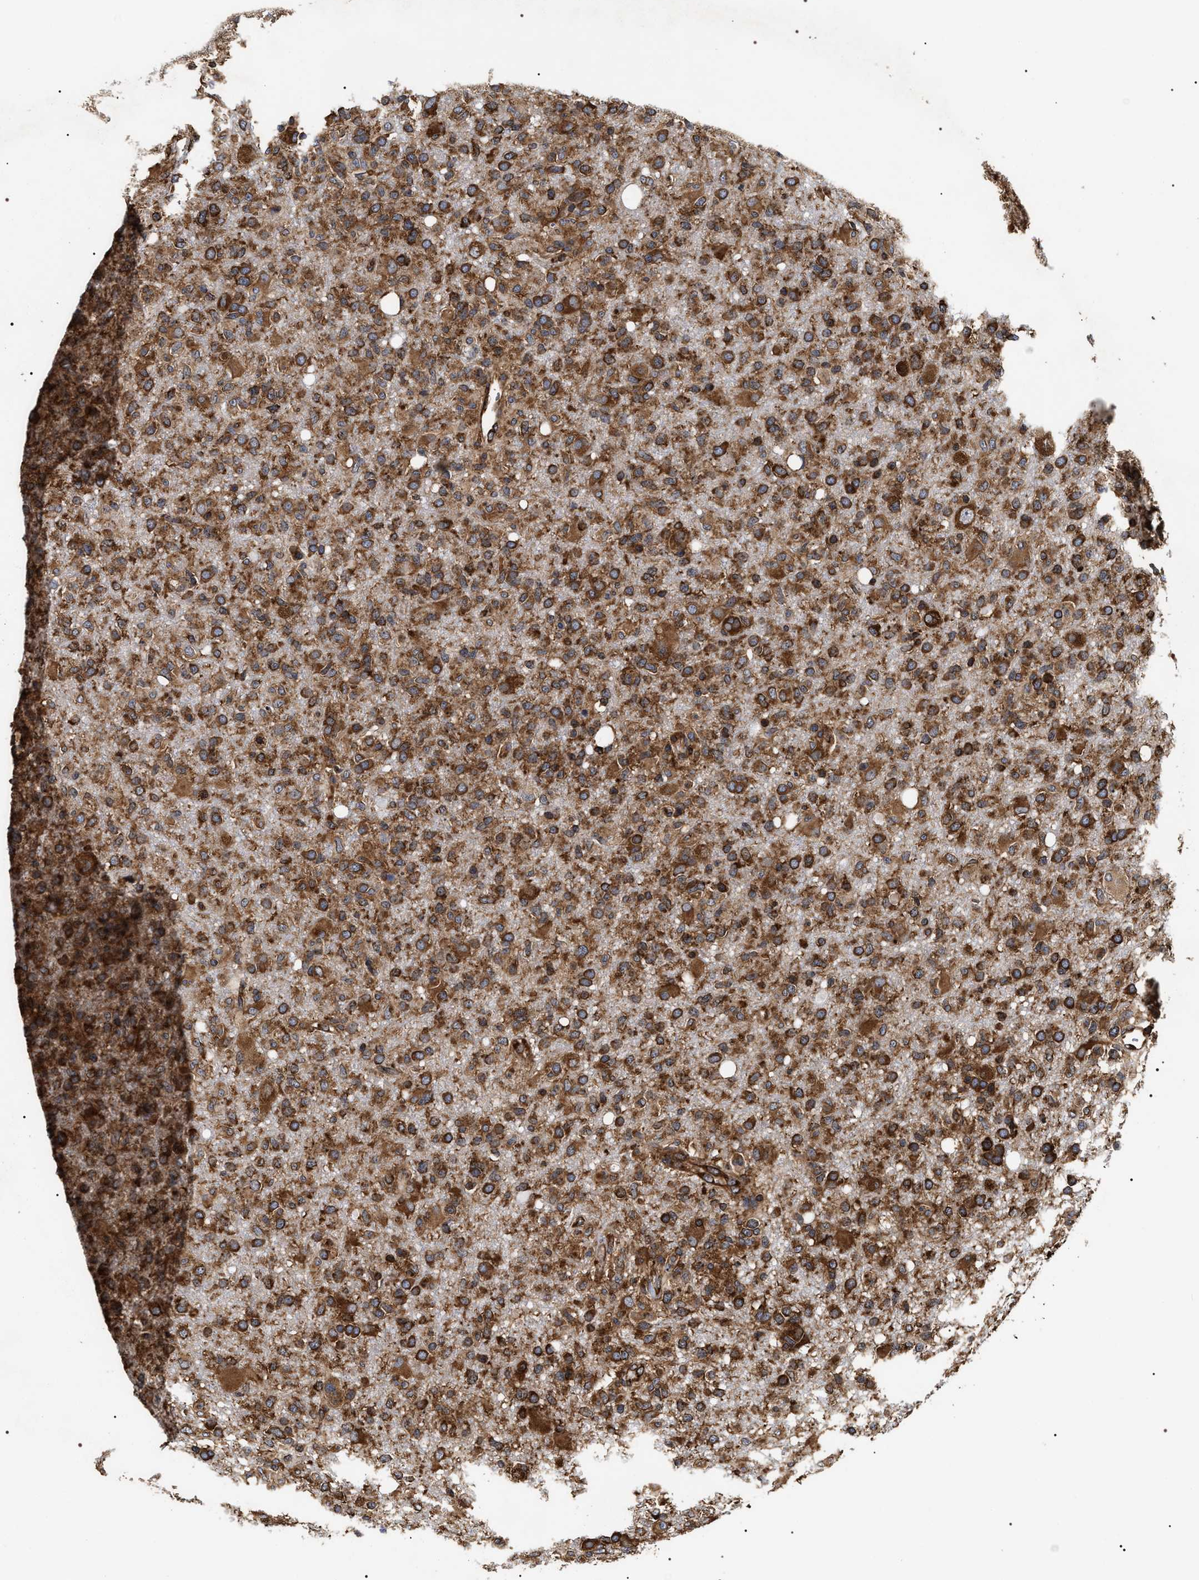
{"staining": {"intensity": "strong", "quantity": ">75%", "location": "cytoplasmic/membranous"}, "tissue": "glioma", "cell_type": "Tumor cells", "image_type": "cancer", "snomed": [{"axis": "morphology", "description": "Glioma, malignant, High grade"}, {"axis": "topography", "description": "Brain"}], "caption": "Glioma stained with a brown dye exhibits strong cytoplasmic/membranous positive positivity in approximately >75% of tumor cells.", "gene": "SERBP1", "patient": {"sex": "female", "age": 57}}